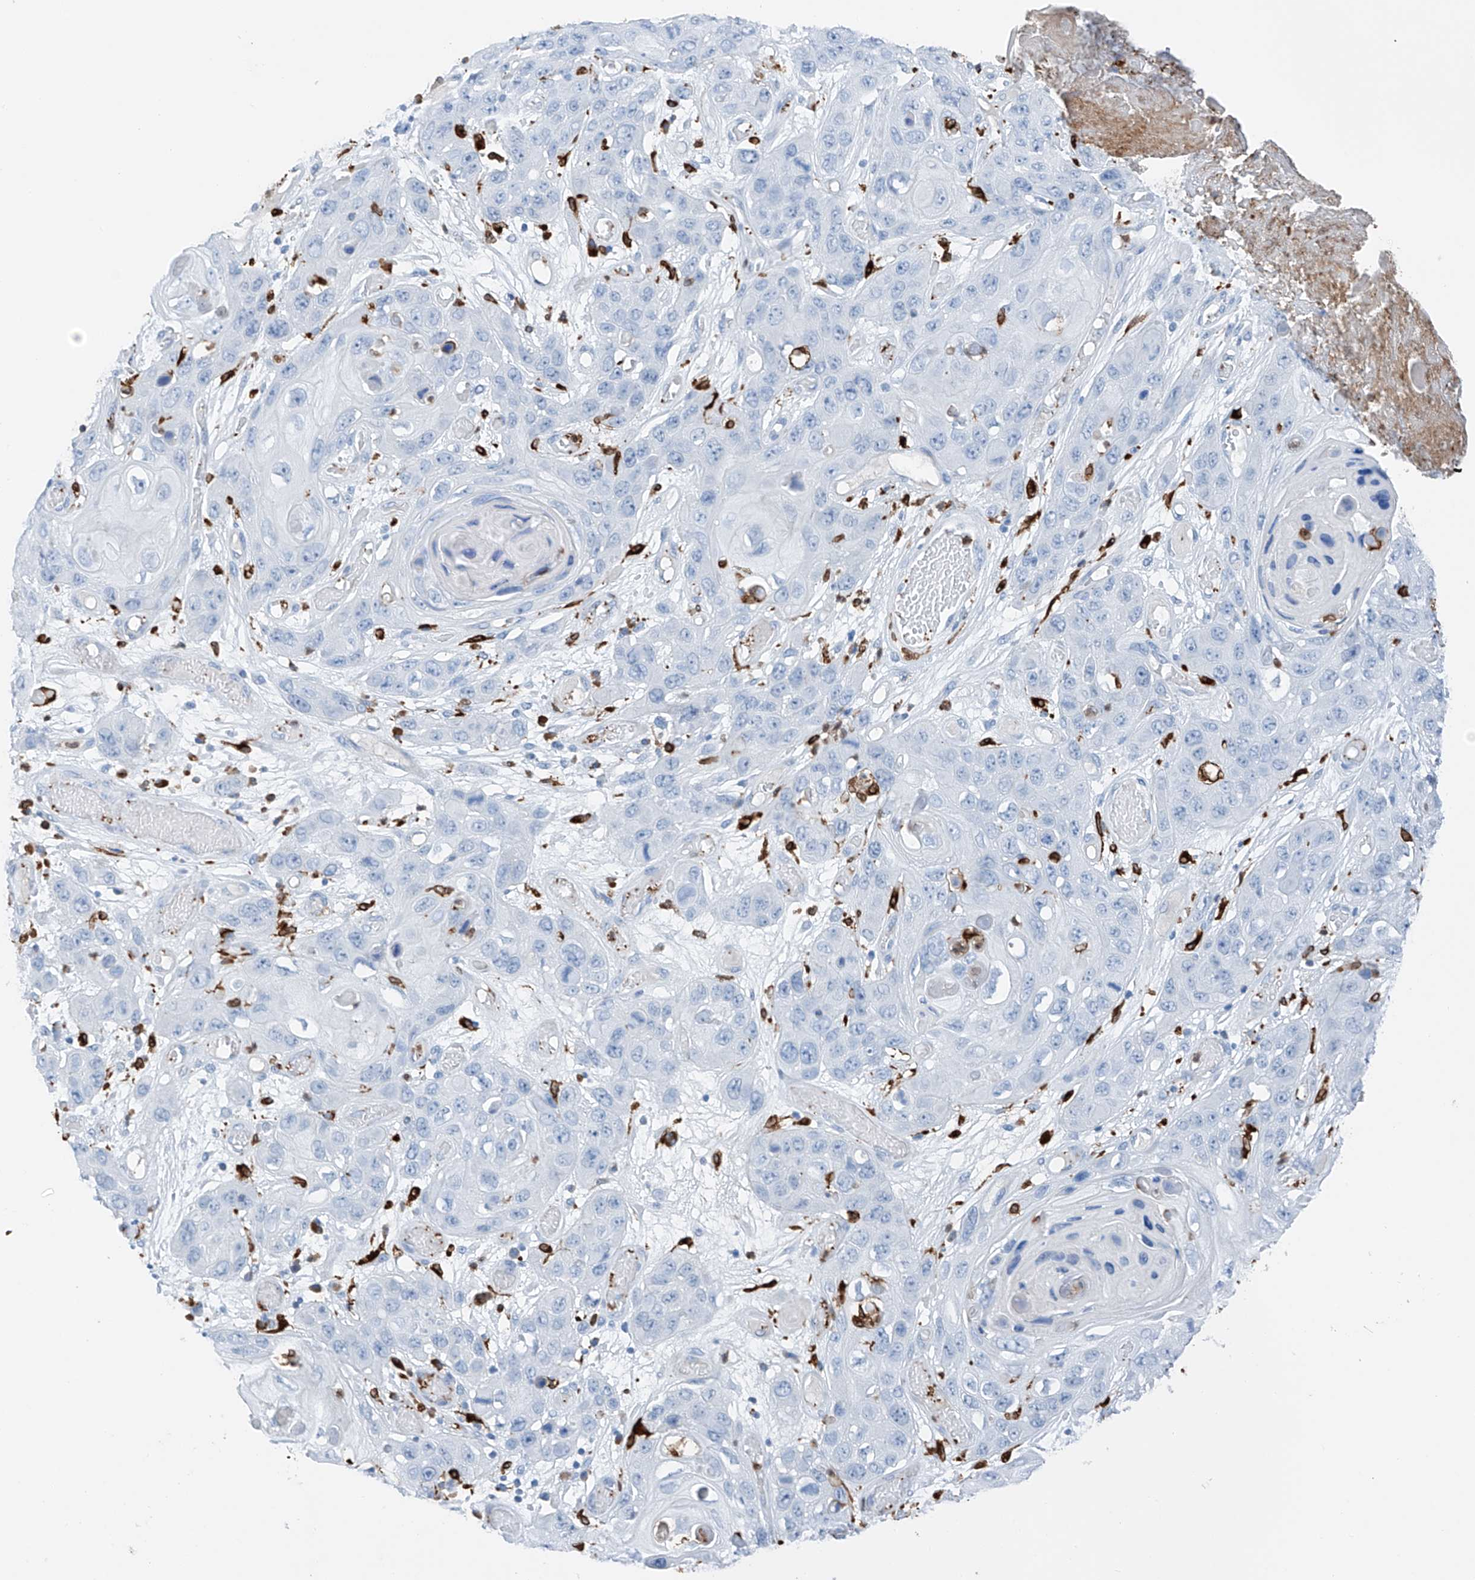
{"staining": {"intensity": "negative", "quantity": "none", "location": "none"}, "tissue": "skin cancer", "cell_type": "Tumor cells", "image_type": "cancer", "snomed": [{"axis": "morphology", "description": "Squamous cell carcinoma, NOS"}, {"axis": "topography", "description": "Skin"}], "caption": "This is an immunohistochemistry (IHC) photomicrograph of skin cancer (squamous cell carcinoma). There is no expression in tumor cells.", "gene": "TBXAS1", "patient": {"sex": "male", "age": 55}}